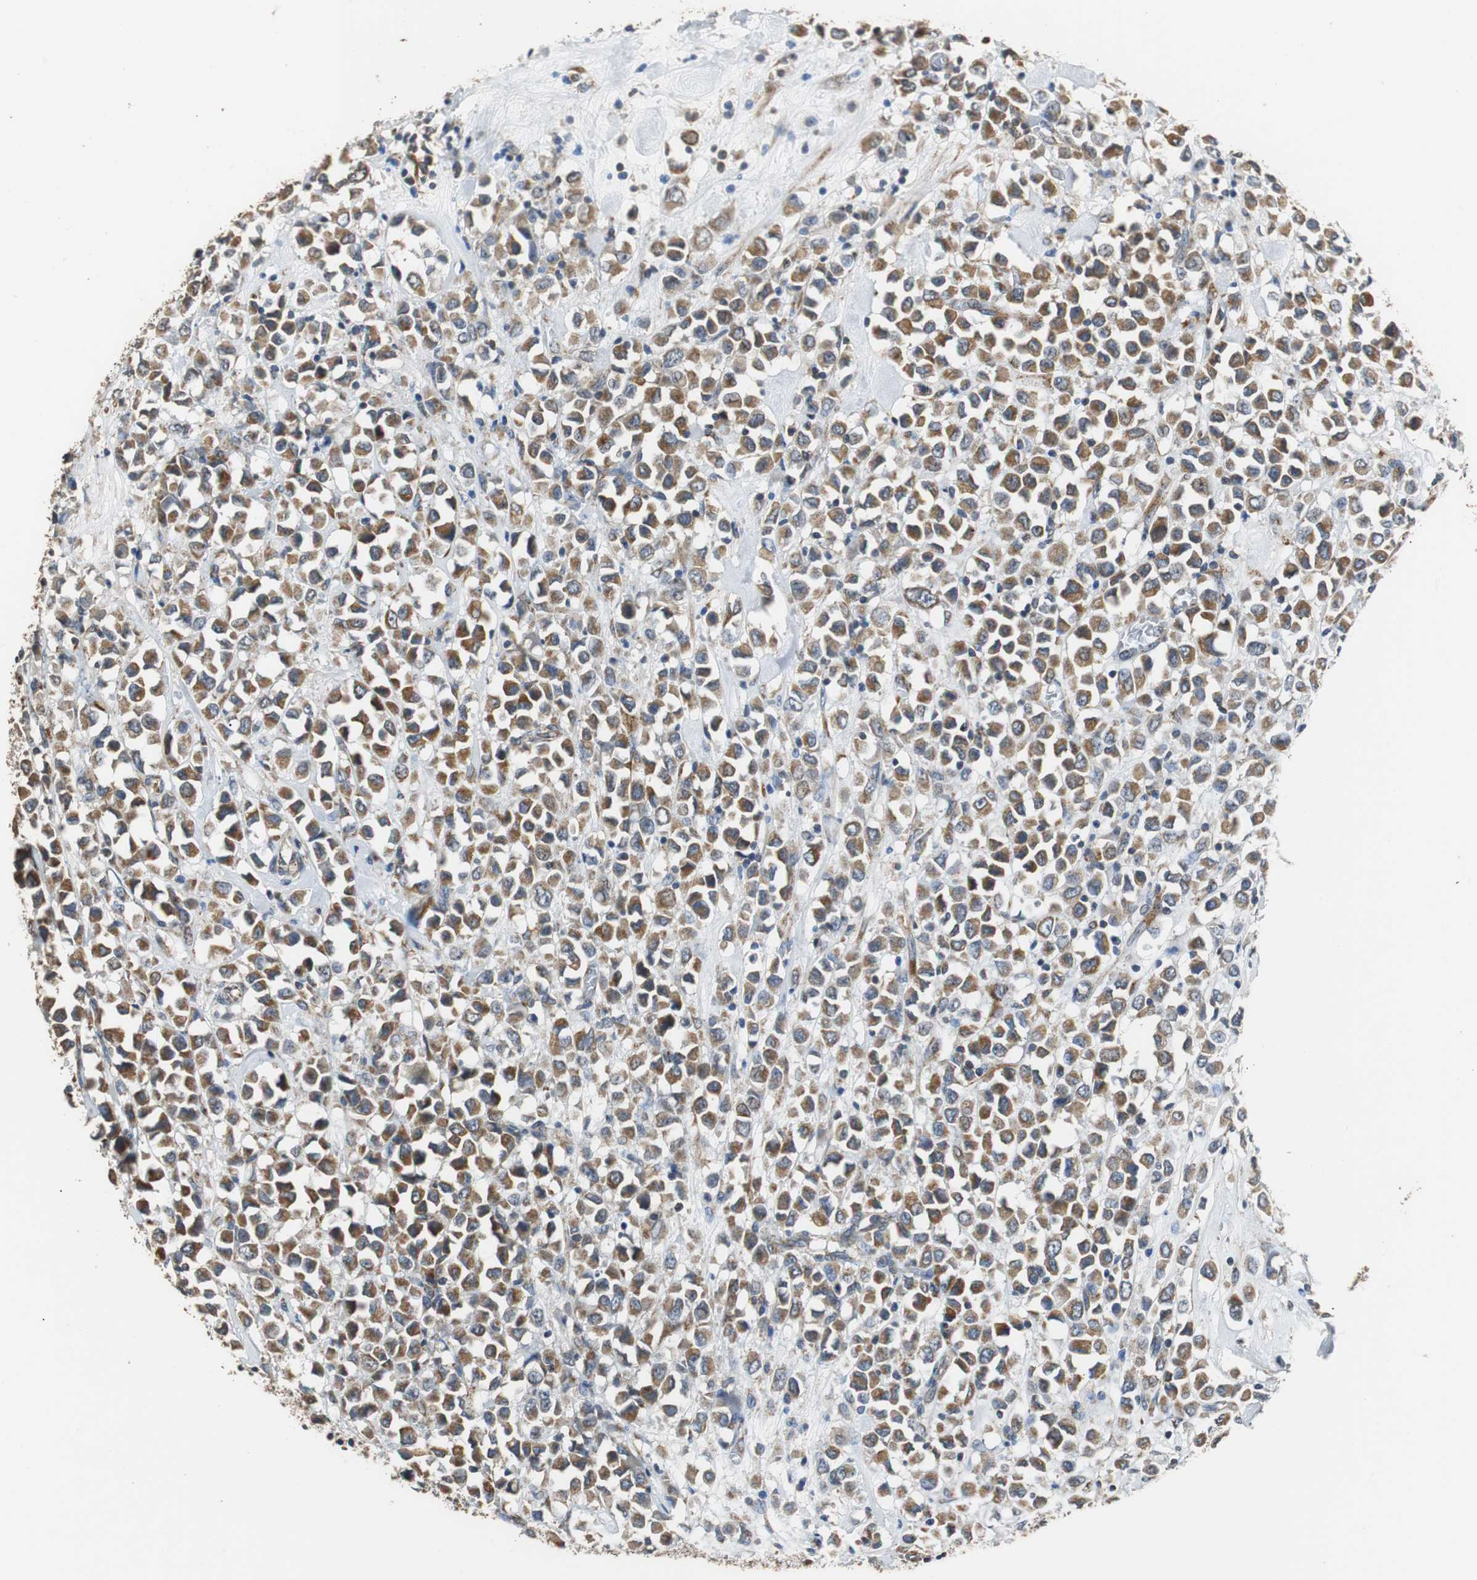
{"staining": {"intensity": "moderate", "quantity": ">75%", "location": "cytoplasmic/membranous"}, "tissue": "breast cancer", "cell_type": "Tumor cells", "image_type": "cancer", "snomed": [{"axis": "morphology", "description": "Duct carcinoma"}, {"axis": "topography", "description": "Breast"}], "caption": "Brown immunohistochemical staining in breast invasive ductal carcinoma displays moderate cytoplasmic/membranous positivity in about >75% of tumor cells. (IHC, brightfield microscopy, high magnification).", "gene": "HMGCL", "patient": {"sex": "female", "age": 61}}